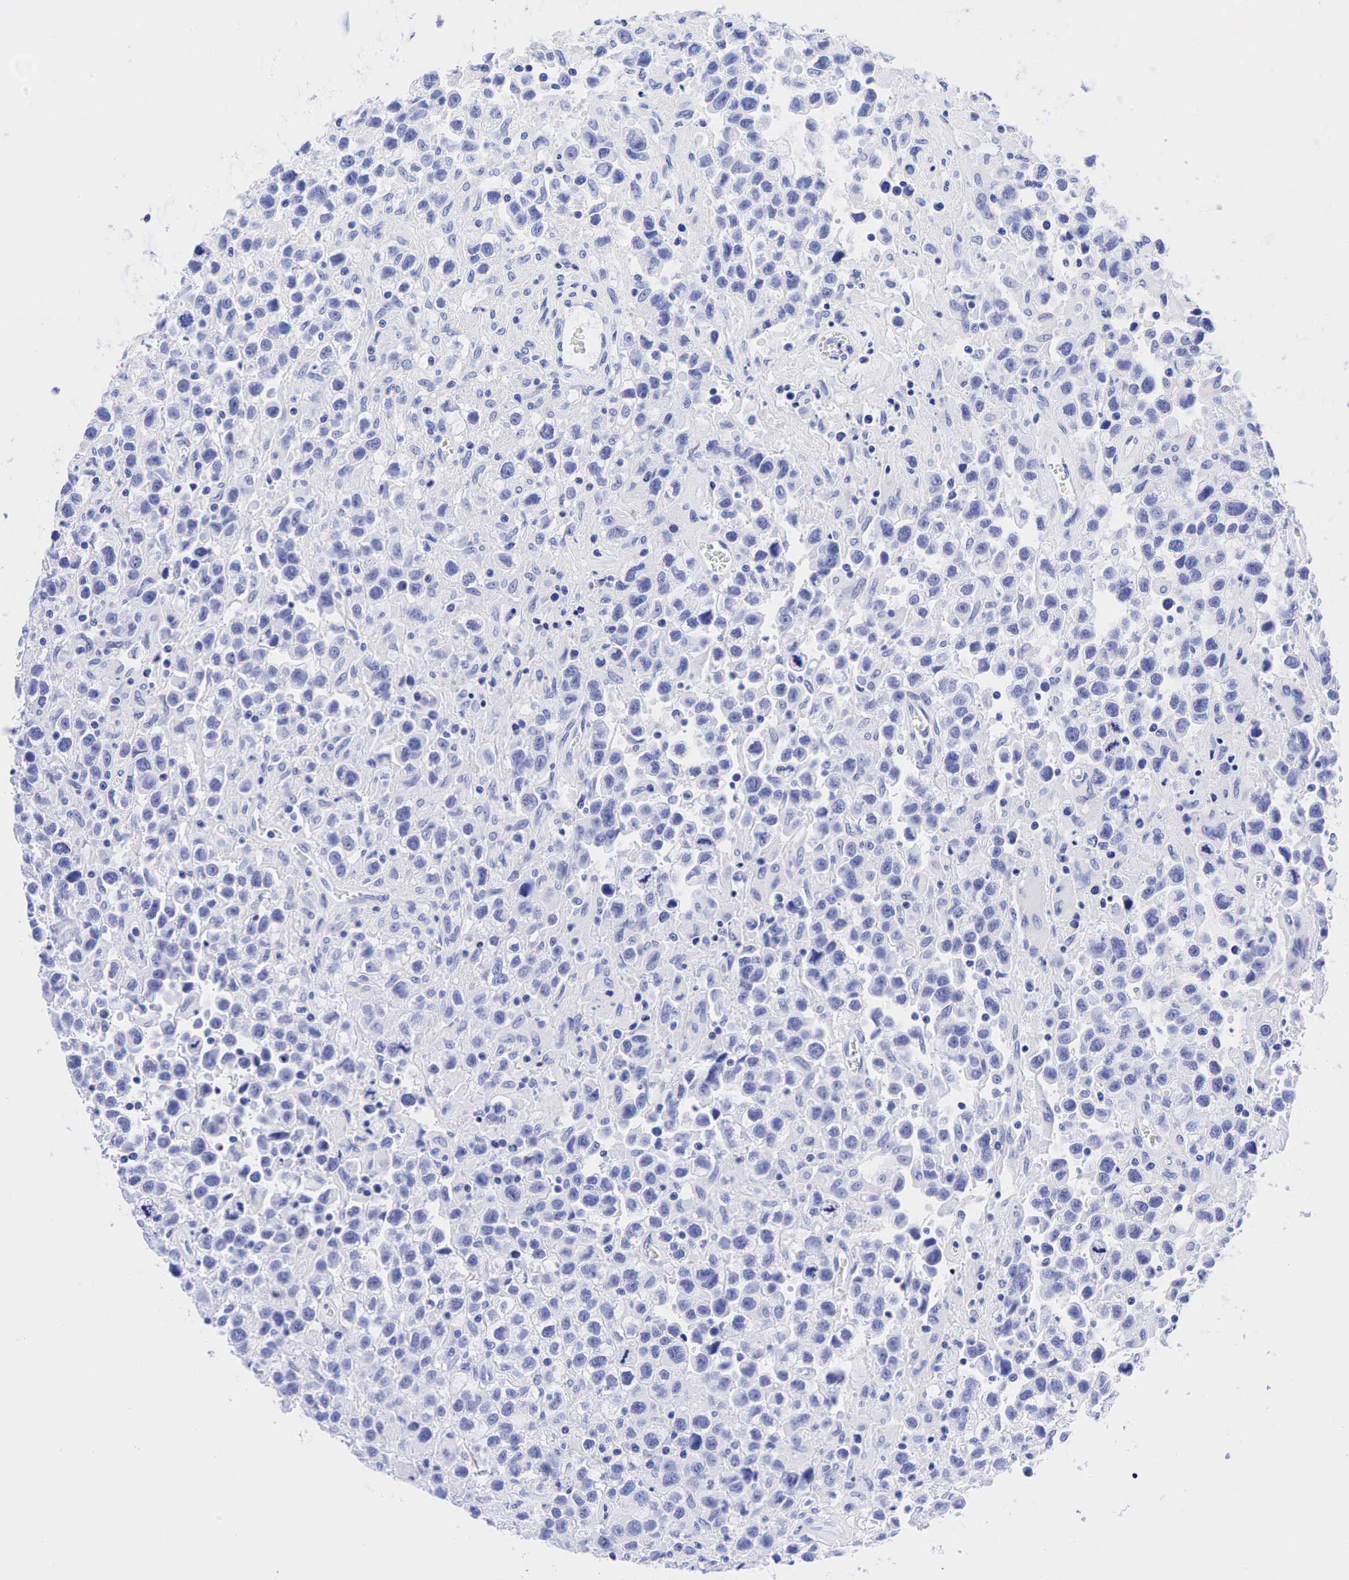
{"staining": {"intensity": "negative", "quantity": "none", "location": "none"}, "tissue": "testis cancer", "cell_type": "Tumor cells", "image_type": "cancer", "snomed": [{"axis": "morphology", "description": "Seminoma, NOS"}, {"axis": "topography", "description": "Testis"}], "caption": "Human testis cancer (seminoma) stained for a protein using immunohistochemistry demonstrates no positivity in tumor cells.", "gene": "CHGA", "patient": {"sex": "male", "age": 43}}